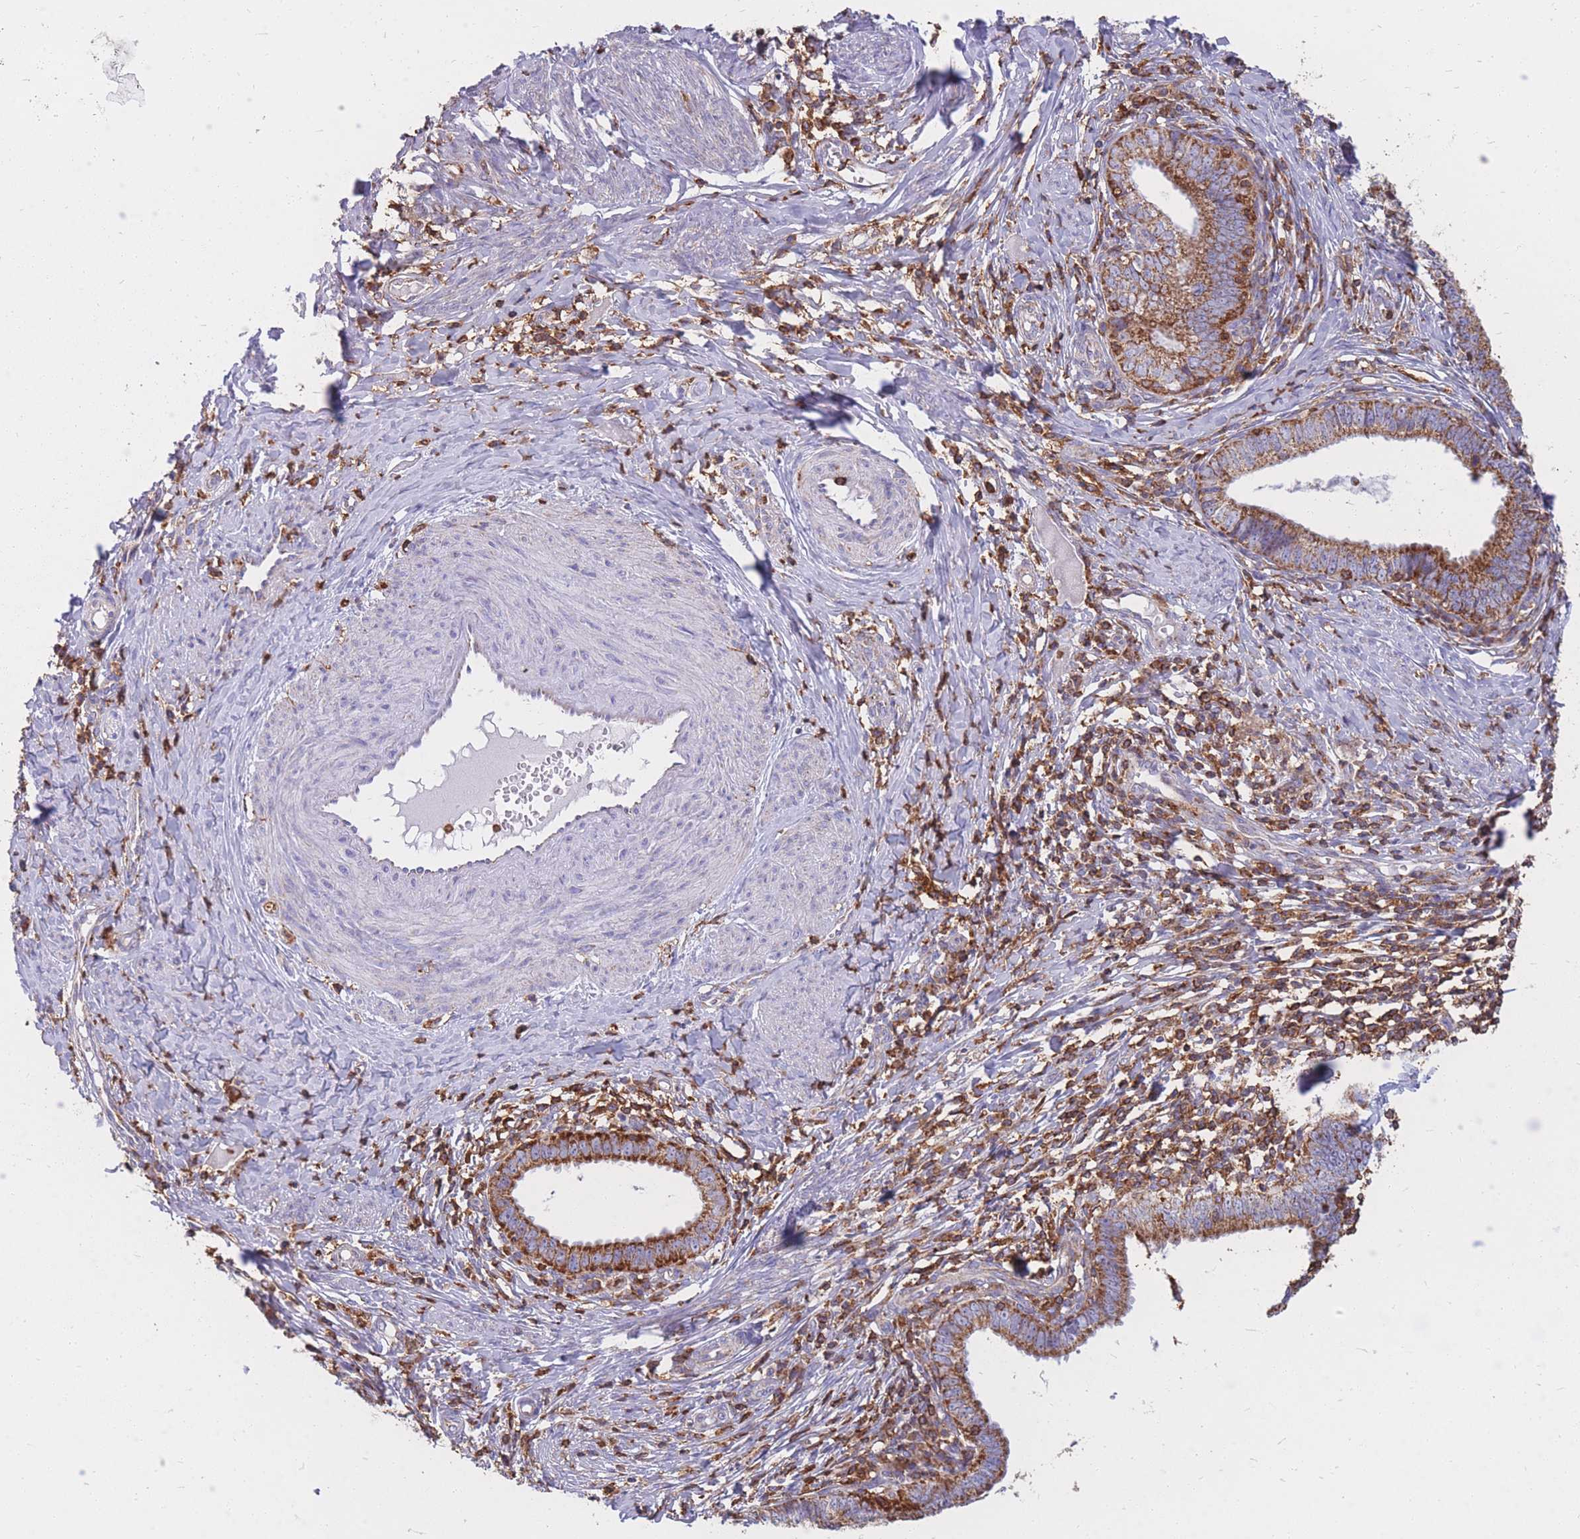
{"staining": {"intensity": "moderate", "quantity": ">75%", "location": "cytoplasmic/membranous"}, "tissue": "cervical cancer", "cell_type": "Tumor cells", "image_type": "cancer", "snomed": [{"axis": "morphology", "description": "Adenocarcinoma, NOS"}, {"axis": "topography", "description": "Cervix"}], "caption": "The histopathology image exhibits immunohistochemical staining of cervical cancer (adenocarcinoma). There is moderate cytoplasmic/membranous staining is present in about >75% of tumor cells.", "gene": "MRPL54", "patient": {"sex": "female", "age": 36}}